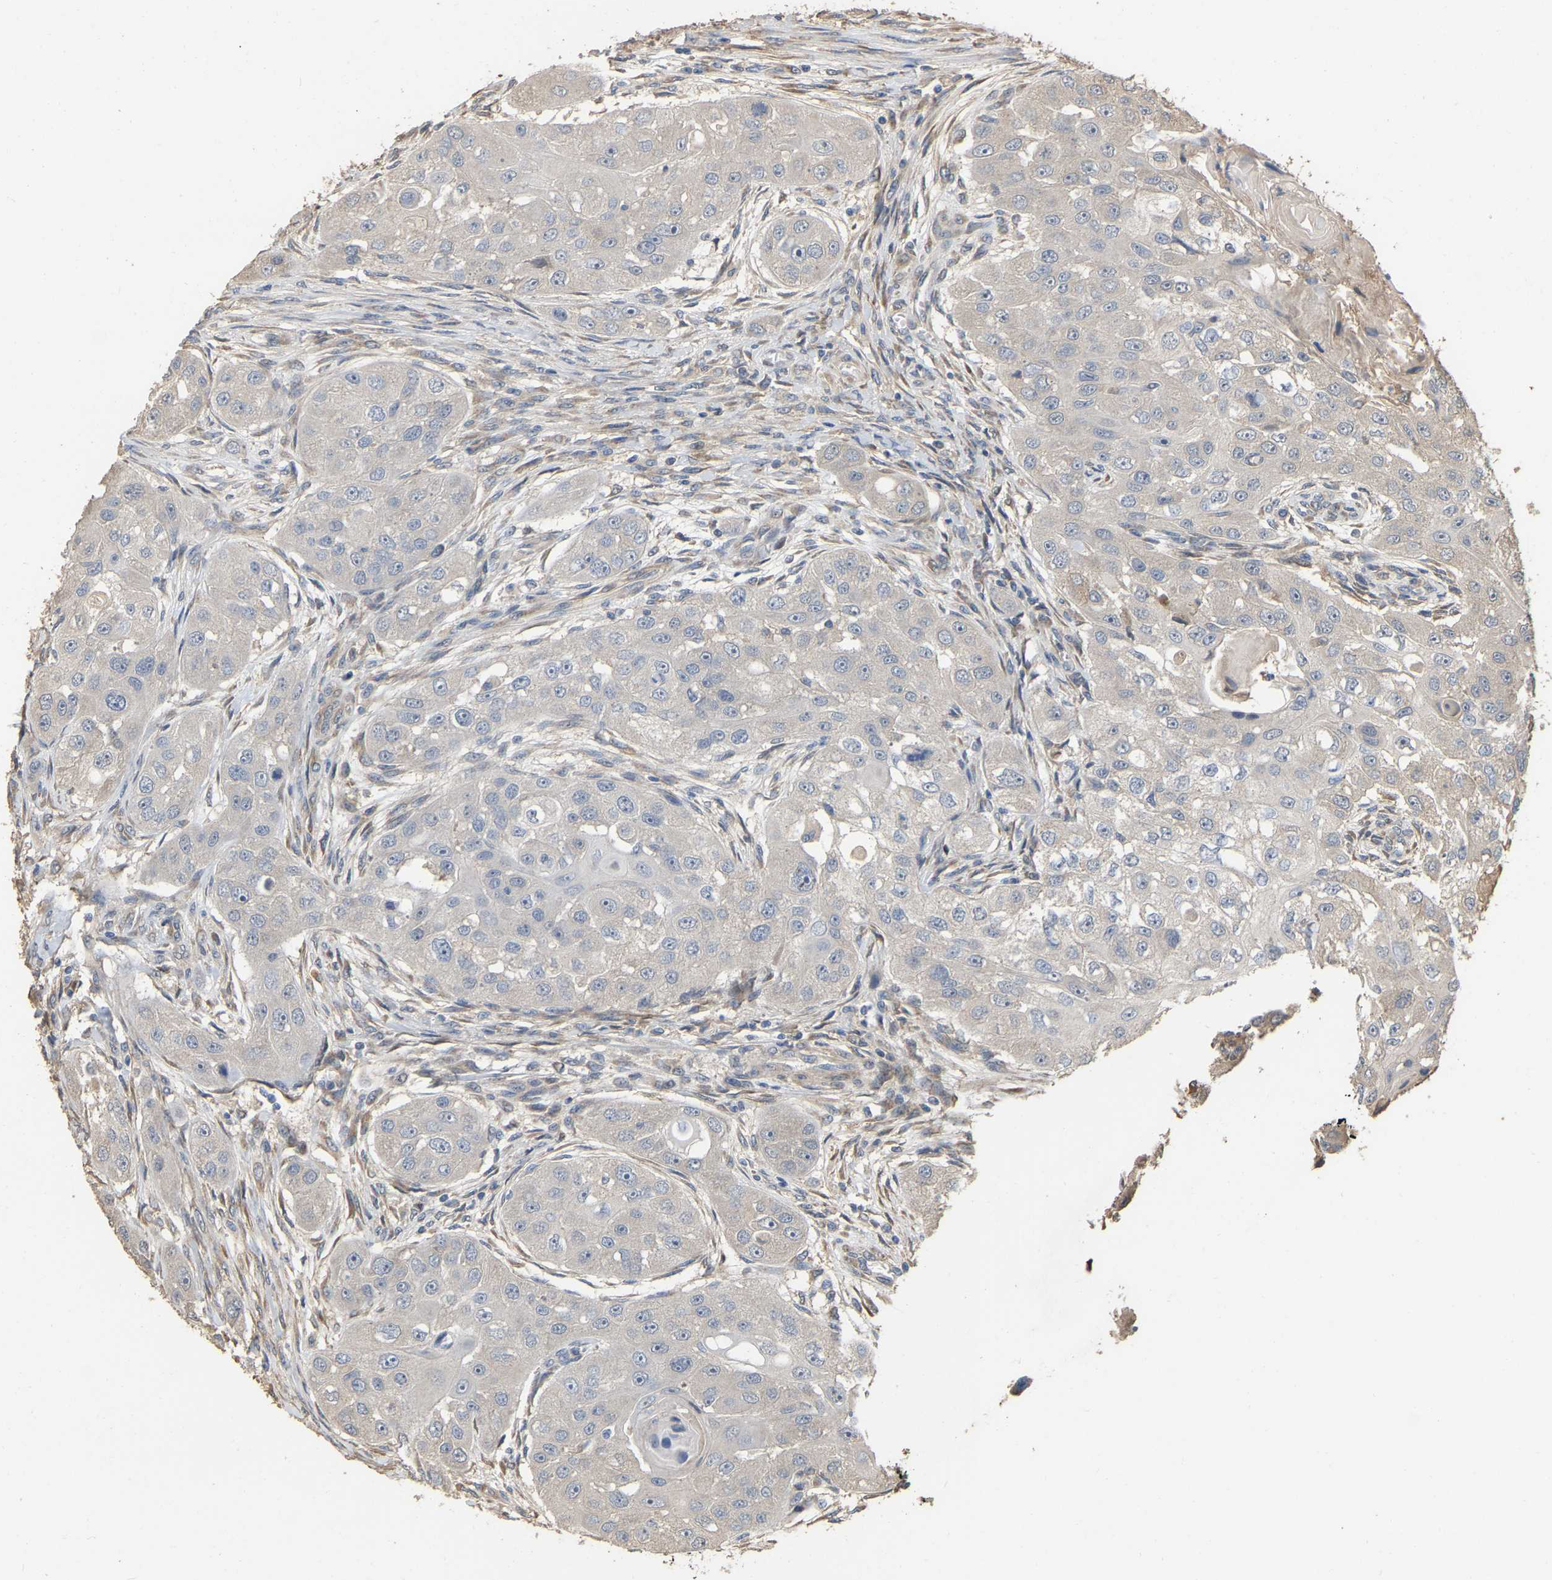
{"staining": {"intensity": "negative", "quantity": "none", "location": "none"}, "tissue": "head and neck cancer", "cell_type": "Tumor cells", "image_type": "cancer", "snomed": [{"axis": "morphology", "description": "Normal tissue, NOS"}, {"axis": "morphology", "description": "Squamous cell carcinoma, NOS"}, {"axis": "topography", "description": "Skeletal muscle"}, {"axis": "topography", "description": "Head-Neck"}], "caption": "Human head and neck squamous cell carcinoma stained for a protein using immunohistochemistry (IHC) reveals no expression in tumor cells.", "gene": "NCS1", "patient": {"sex": "male", "age": 51}}